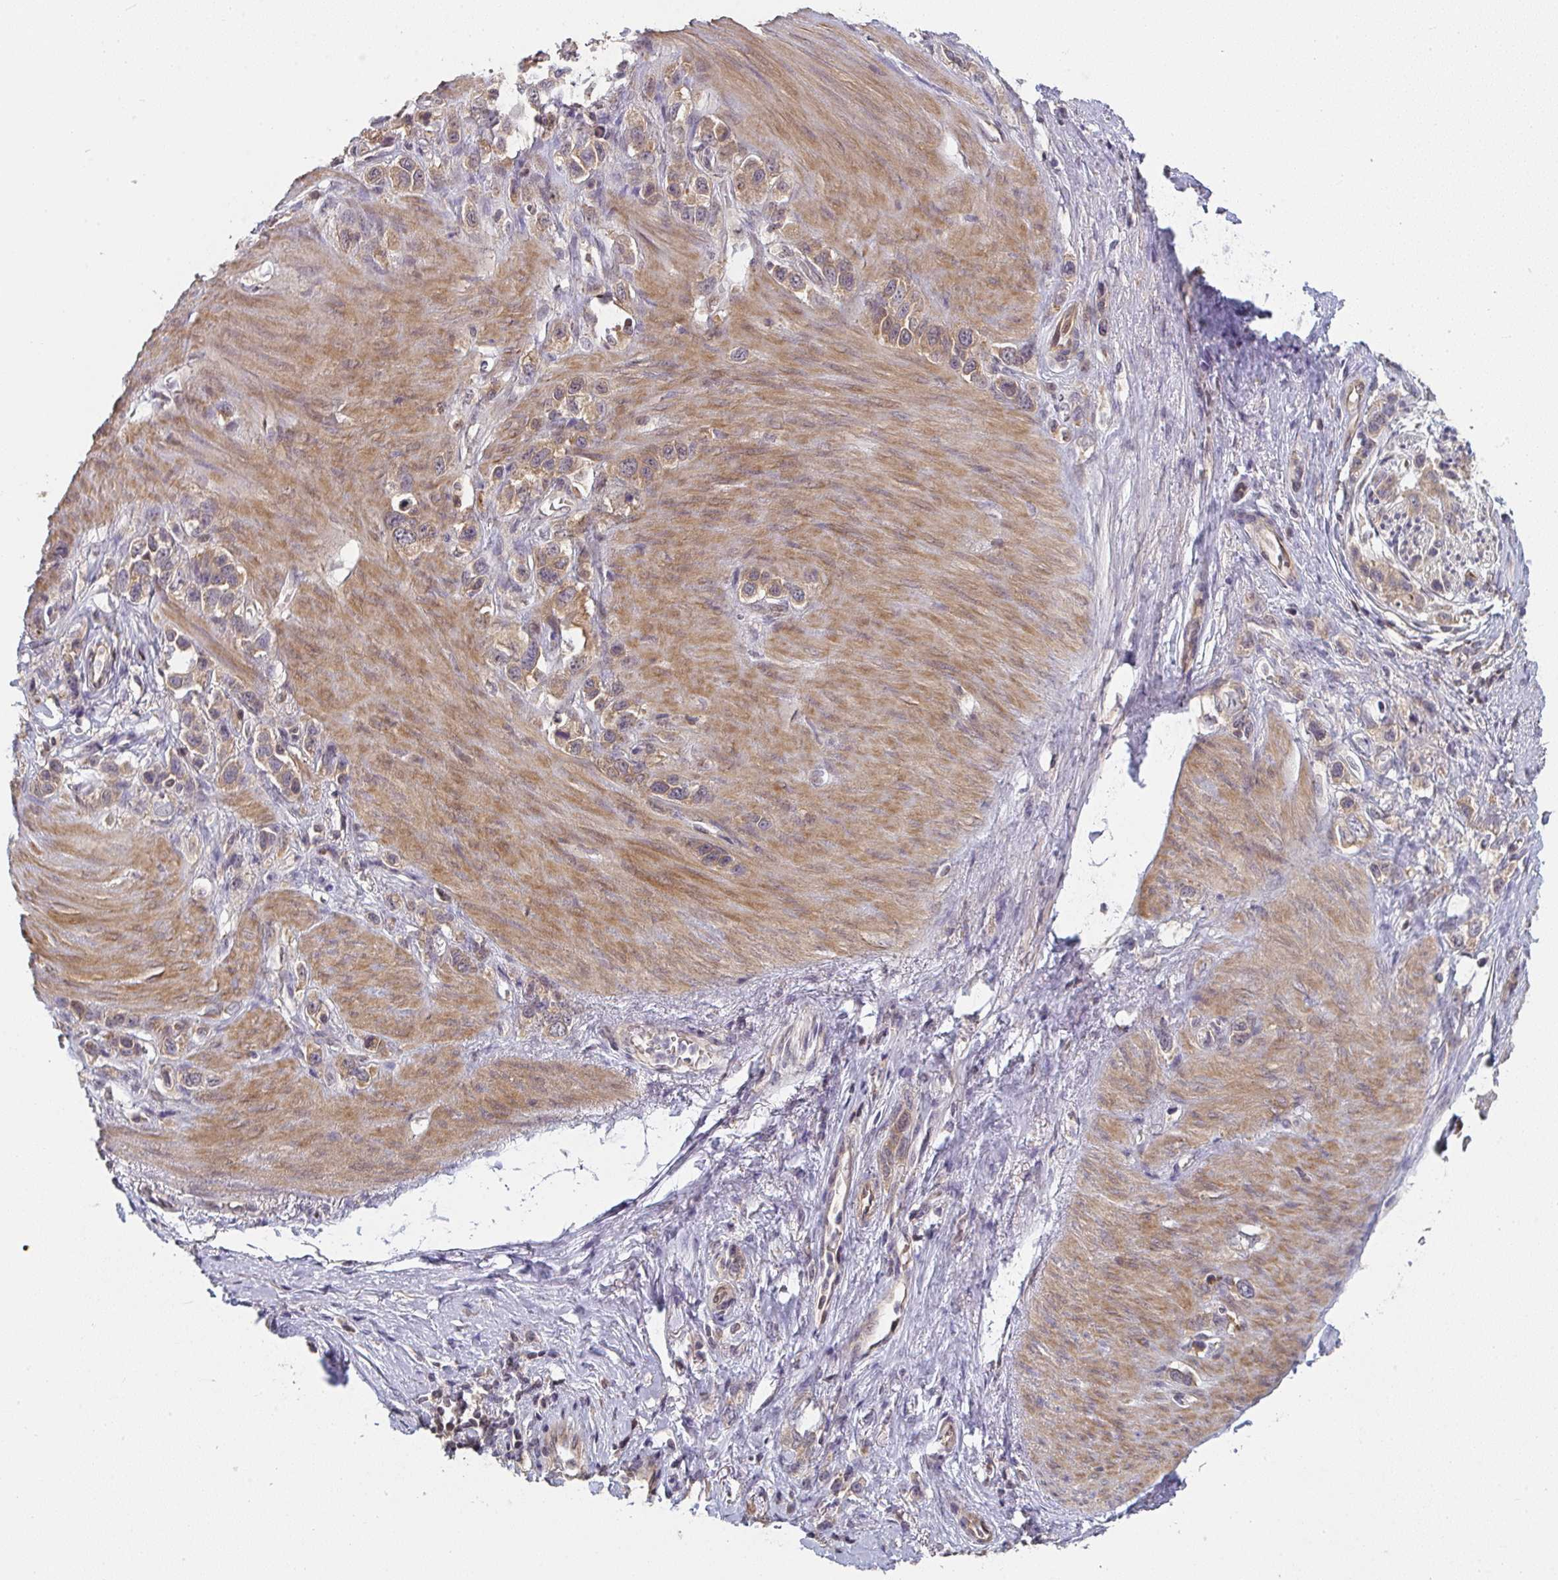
{"staining": {"intensity": "weak", "quantity": ">75%", "location": "cytoplasmic/membranous"}, "tissue": "stomach cancer", "cell_type": "Tumor cells", "image_type": "cancer", "snomed": [{"axis": "morphology", "description": "Adenocarcinoma, NOS"}, {"axis": "topography", "description": "Stomach"}], "caption": "Weak cytoplasmic/membranous expression is present in about >75% of tumor cells in adenocarcinoma (stomach).", "gene": "RANGRF", "patient": {"sex": "female", "age": 65}}